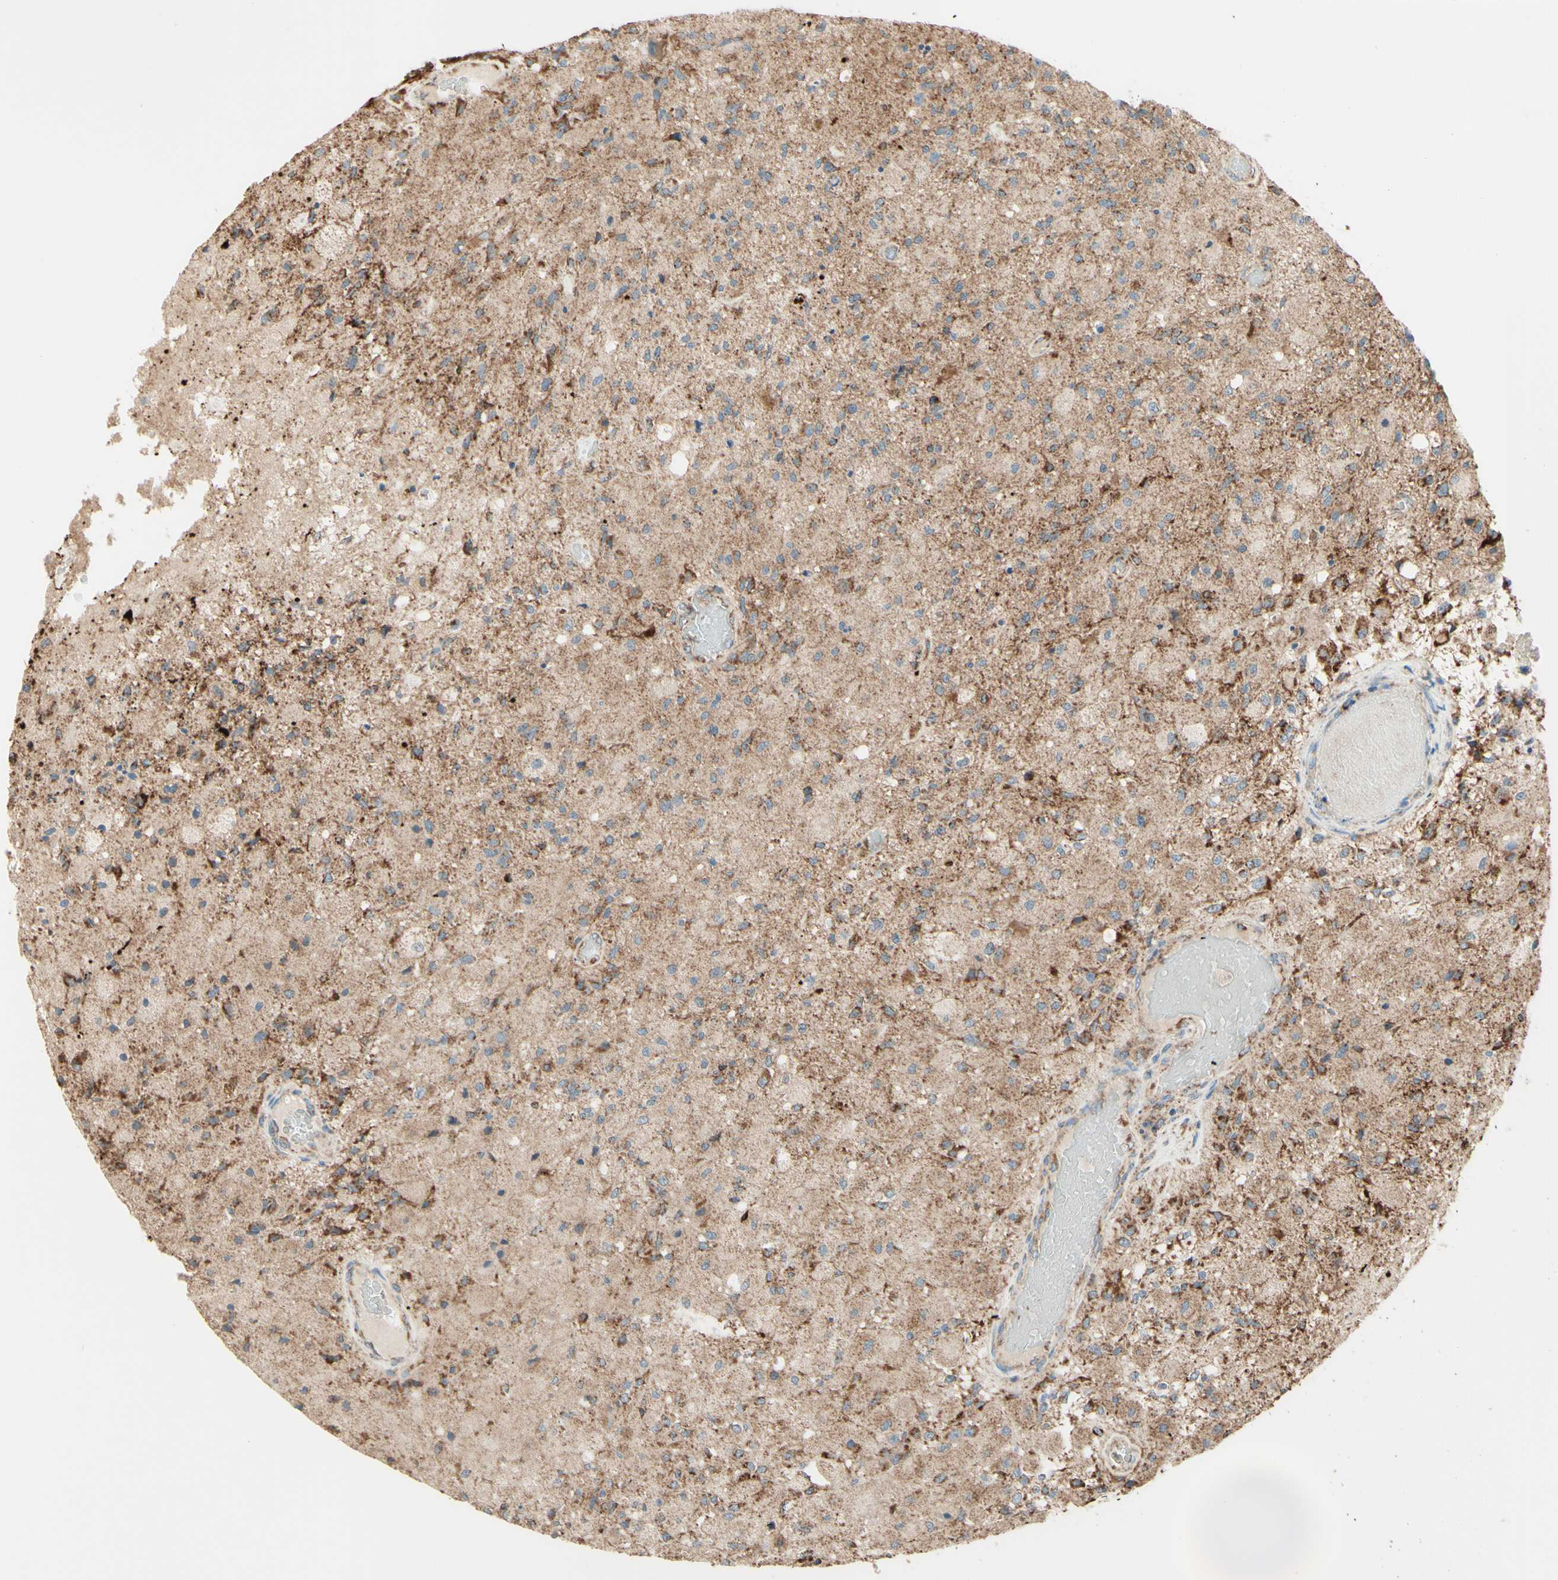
{"staining": {"intensity": "weak", "quantity": ">75%", "location": "cytoplasmic/membranous"}, "tissue": "glioma", "cell_type": "Tumor cells", "image_type": "cancer", "snomed": [{"axis": "morphology", "description": "Normal tissue, NOS"}, {"axis": "morphology", "description": "Glioma, malignant, High grade"}, {"axis": "topography", "description": "Cerebral cortex"}], "caption": "High-power microscopy captured an IHC histopathology image of high-grade glioma (malignant), revealing weak cytoplasmic/membranous staining in about >75% of tumor cells.", "gene": "ARMC10", "patient": {"sex": "male", "age": 77}}